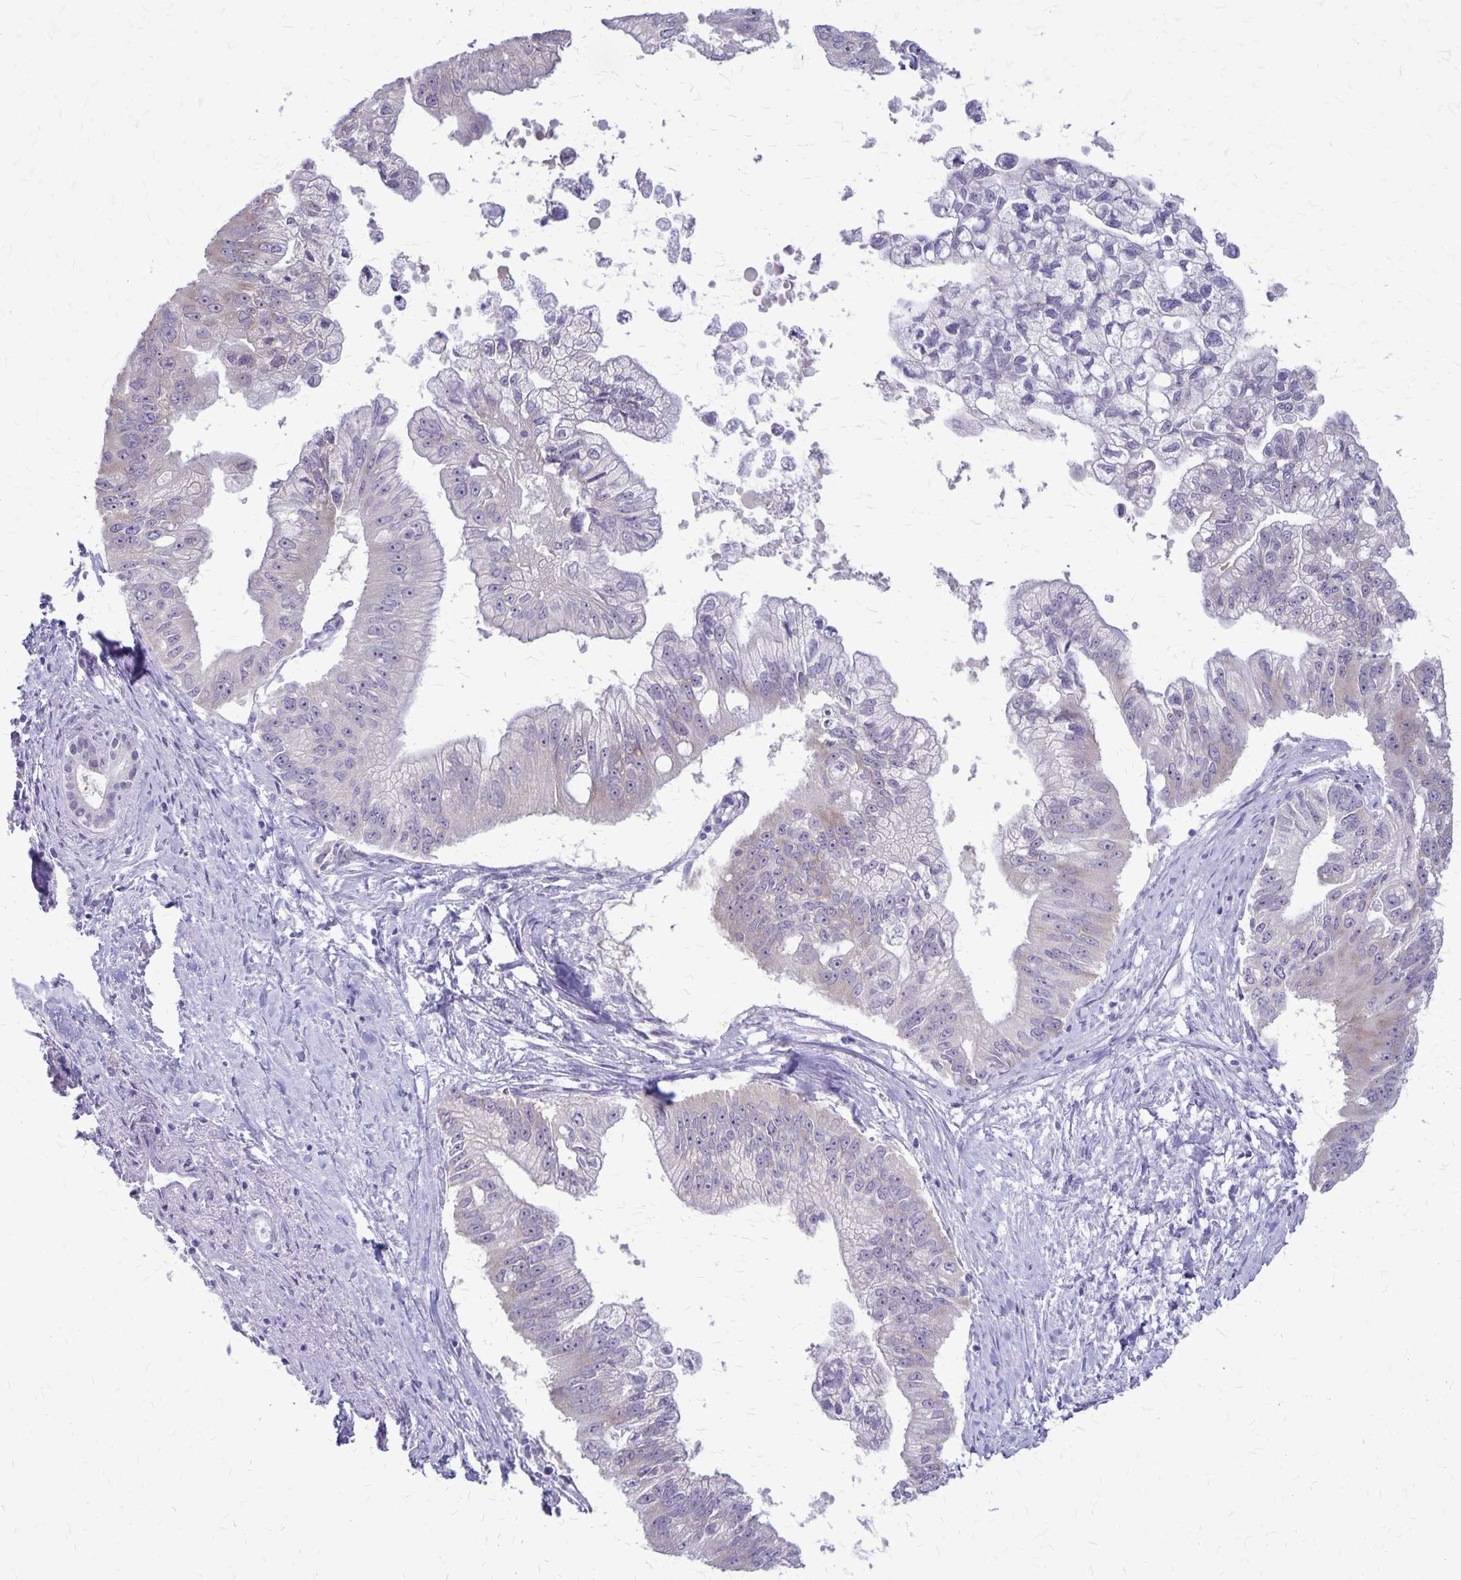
{"staining": {"intensity": "negative", "quantity": "none", "location": "none"}, "tissue": "pancreatic cancer", "cell_type": "Tumor cells", "image_type": "cancer", "snomed": [{"axis": "morphology", "description": "Adenocarcinoma, NOS"}, {"axis": "topography", "description": "Pancreas"}], "caption": "Tumor cells show no significant positivity in pancreatic adenocarcinoma.", "gene": "PLXNB3", "patient": {"sex": "male", "age": 70}}